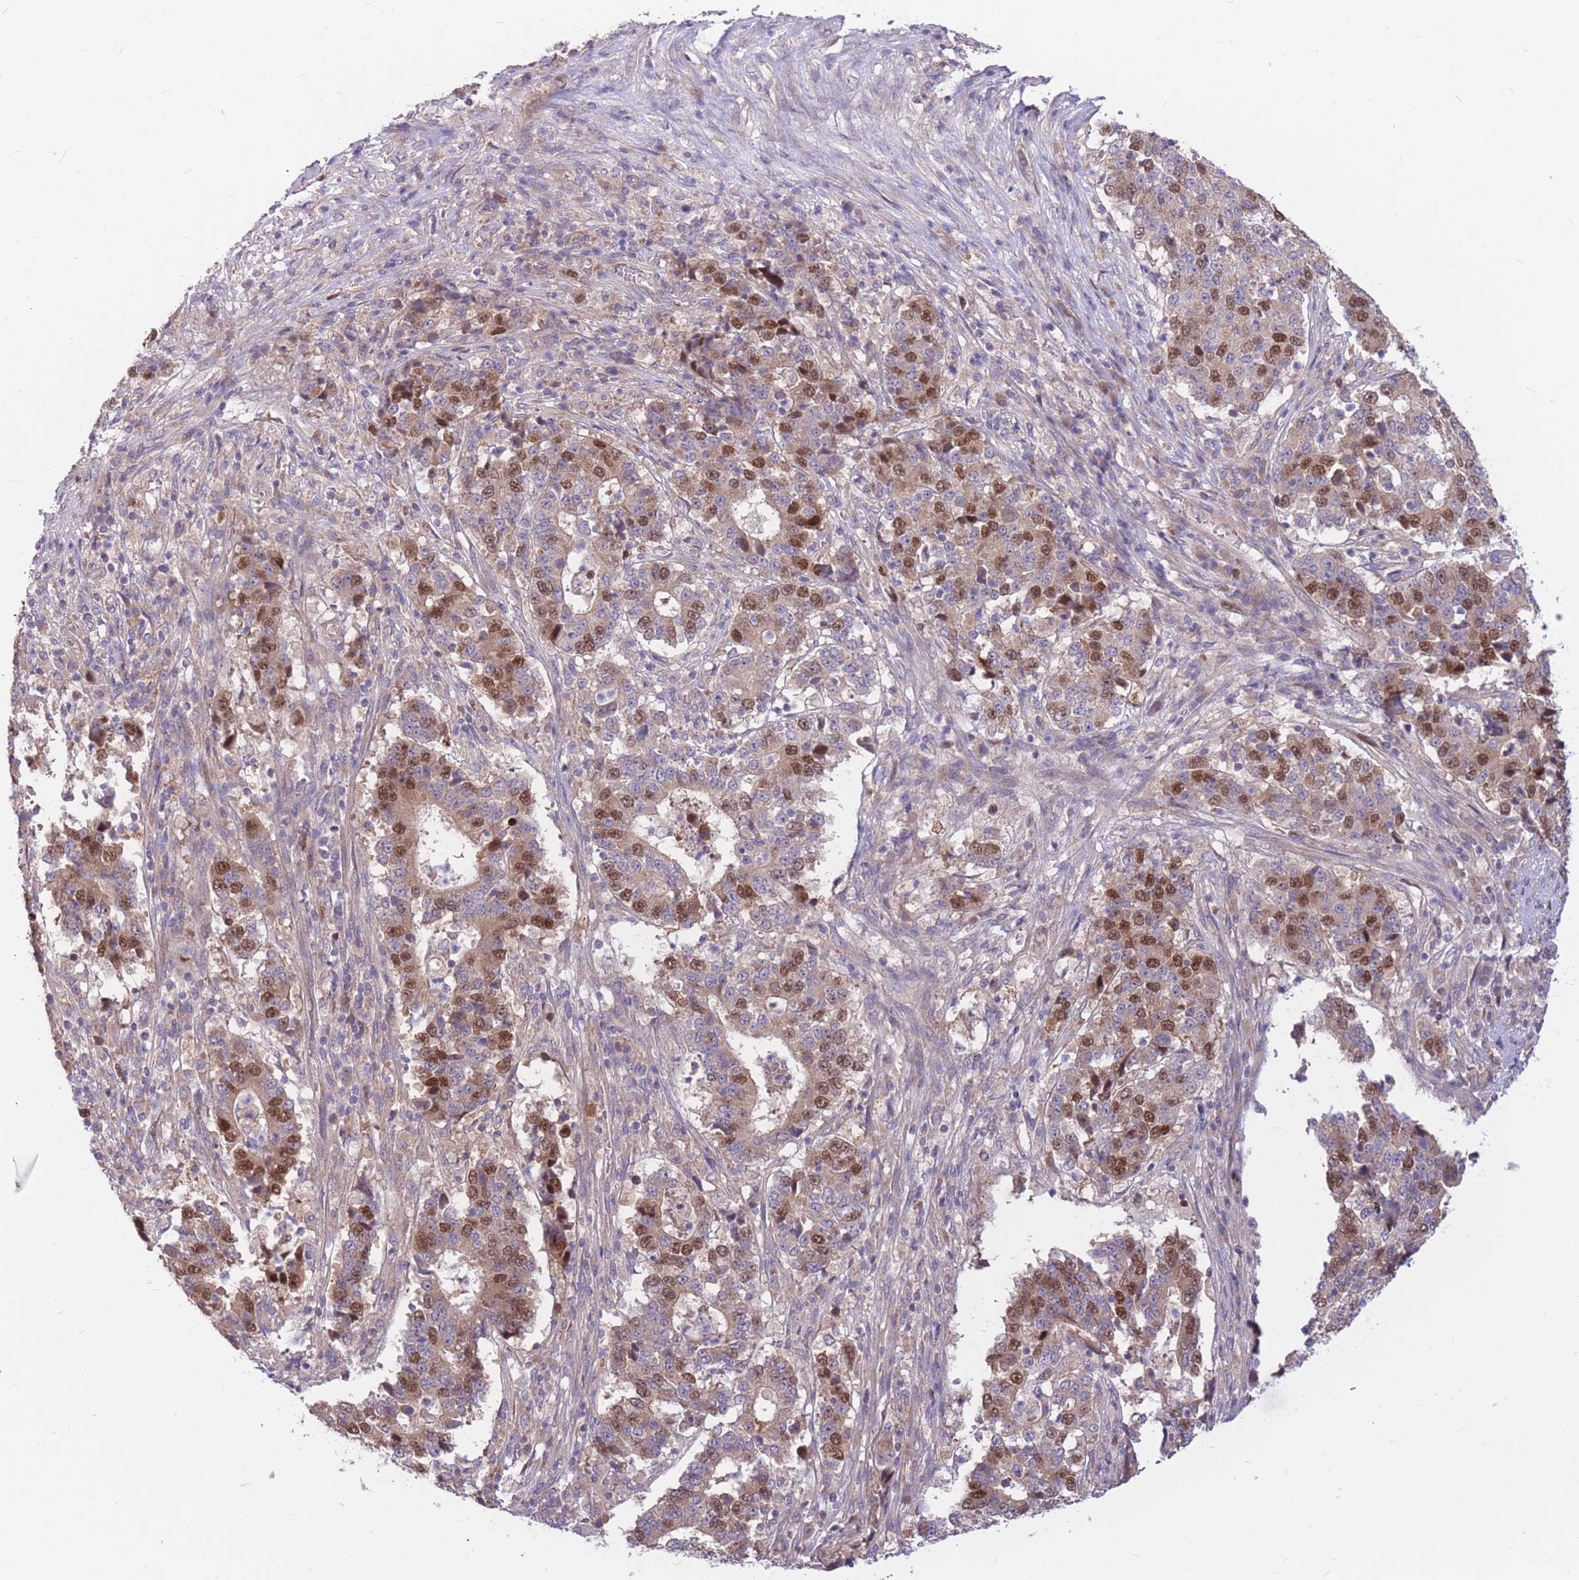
{"staining": {"intensity": "strong", "quantity": "25%-75%", "location": "nuclear"}, "tissue": "stomach cancer", "cell_type": "Tumor cells", "image_type": "cancer", "snomed": [{"axis": "morphology", "description": "Adenocarcinoma, NOS"}, {"axis": "topography", "description": "Stomach"}], "caption": "Protein staining of stomach cancer tissue displays strong nuclear staining in approximately 25%-75% of tumor cells. Nuclei are stained in blue.", "gene": "GMNN", "patient": {"sex": "male", "age": 59}}